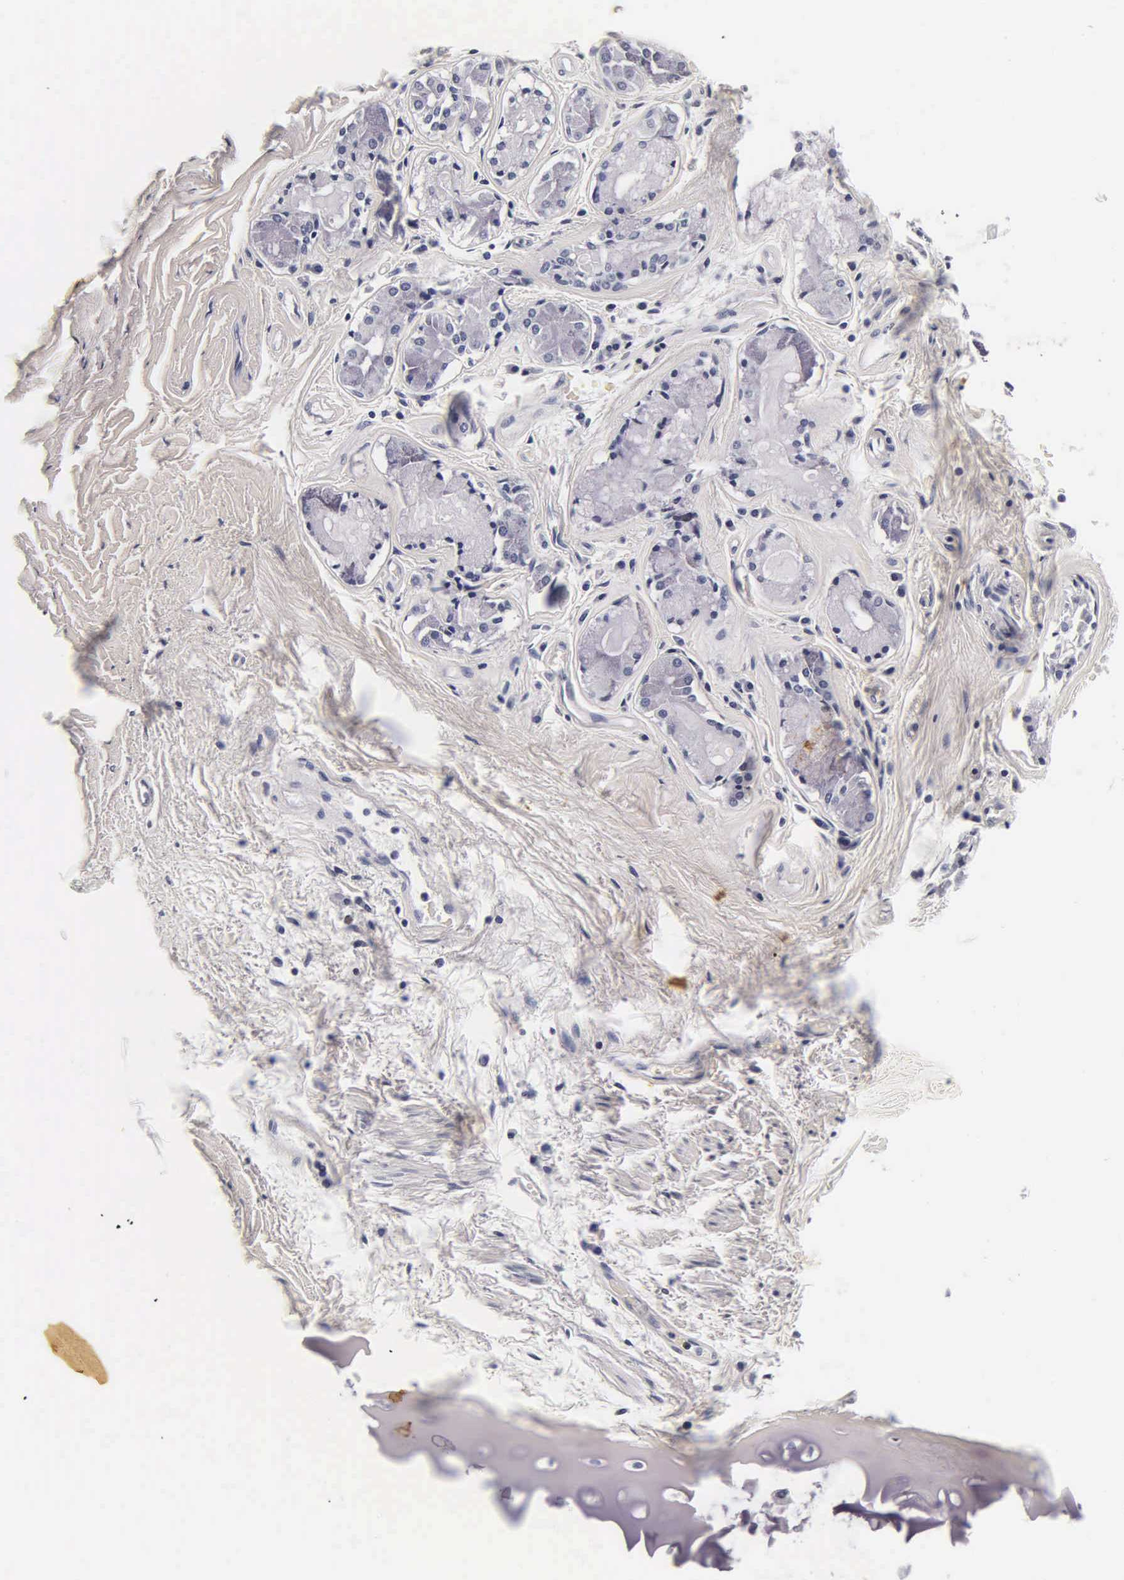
{"staining": {"intensity": "negative", "quantity": "none", "location": "none"}, "tissue": "adipose tissue", "cell_type": "Adipocytes", "image_type": "normal", "snomed": [{"axis": "morphology", "description": "Normal tissue, NOS"}, {"axis": "topography", "description": "Cartilage tissue"}, {"axis": "topography", "description": "Lung"}], "caption": "Immunohistochemistry (IHC) histopathology image of unremarkable adipose tissue stained for a protein (brown), which exhibits no expression in adipocytes. The staining is performed using DAB brown chromogen with nuclei counter-stained in using hematoxylin.", "gene": "TG", "patient": {"sex": "male", "age": 65}}